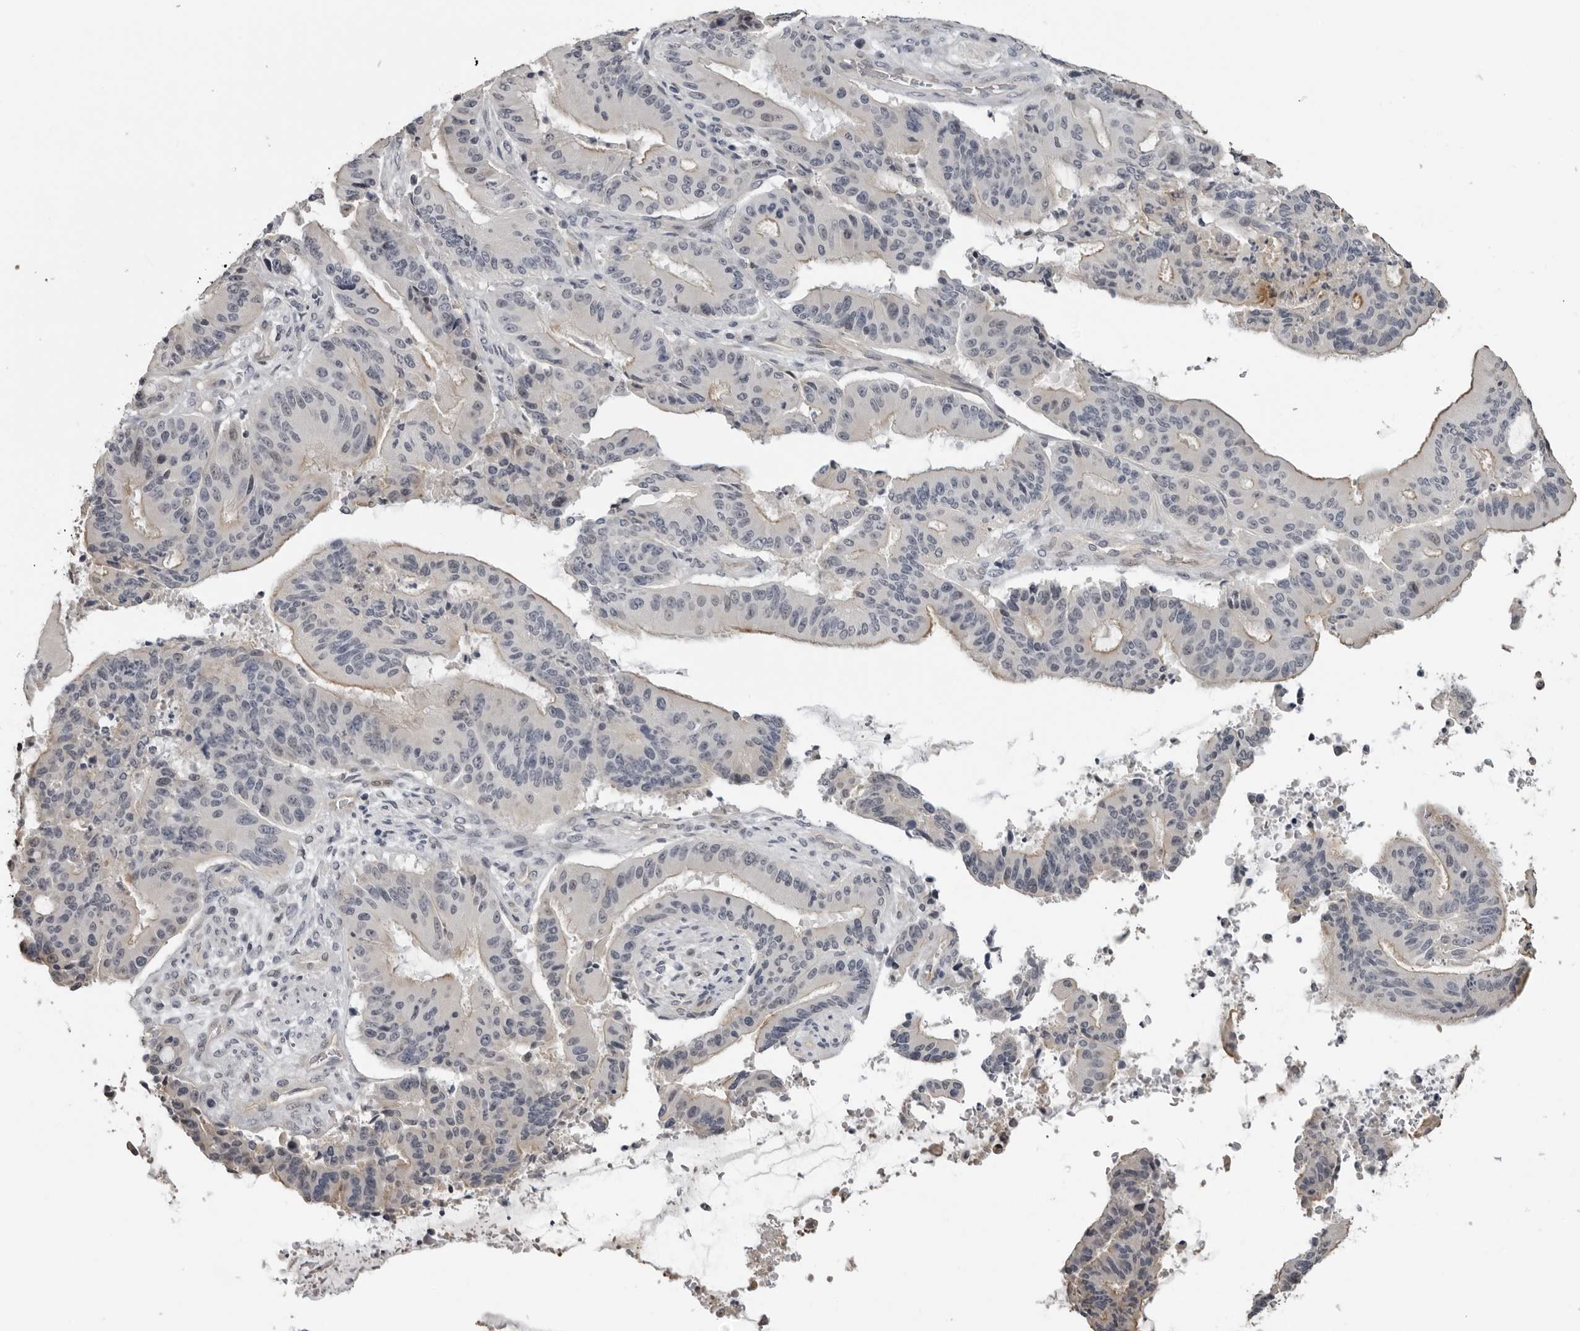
{"staining": {"intensity": "moderate", "quantity": "<25%", "location": "cytoplasmic/membranous"}, "tissue": "liver cancer", "cell_type": "Tumor cells", "image_type": "cancer", "snomed": [{"axis": "morphology", "description": "Normal tissue, NOS"}, {"axis": "morphology", "description": "Cholangiocarcinoma"}, {"axis": "topography", "description": "Liver"}, {"axis": "topography", "description": "Peripheral nerve tissue"}], "caption": "Human cholangiocarcinoma (liver) stained for a protein (brown) demonstrates moderate cytoplasmic/membranous positive positivity in approximately <25% of tumor cells.", "gene": "PRRX2", "patient": {"sex": "female", "age": 73}}